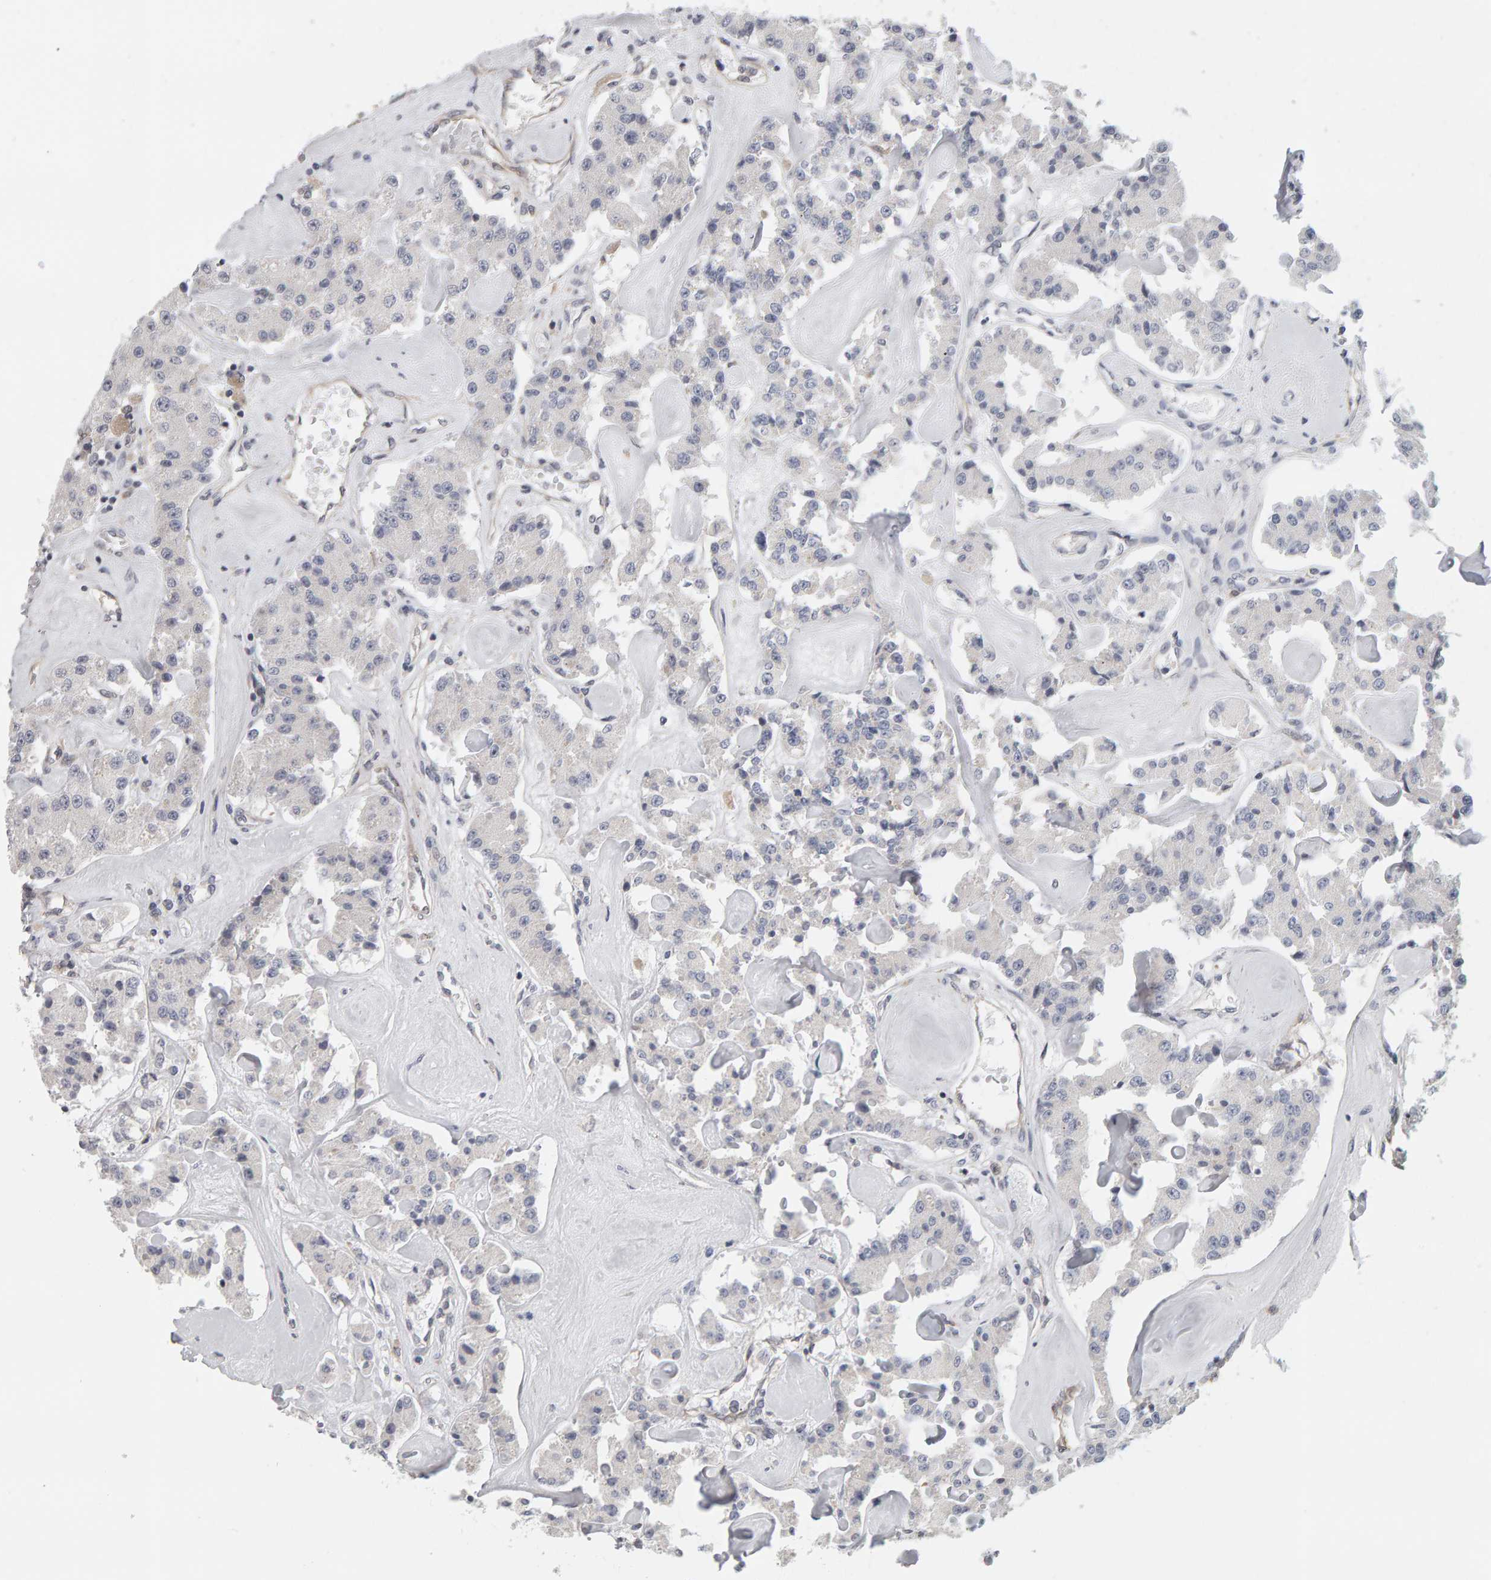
{"staining": {"intensity": "negative", "quantity": "none", "location": "none"}, "tissue": "carcinoid", "cell_type": "Tumor cells", "image_type": "cancer", "snomed": [{"axis": "morphology", "description": "Carcinoid, malignant, NOS"}, {"axis": "topography", "description": "Pancreas"}], "caption": "Histopathology image shows no significant protein expression in tumor cells of malignant carcinoid.", "gene": "MSRA", "patient": {"sex": "male", "age": 41}}